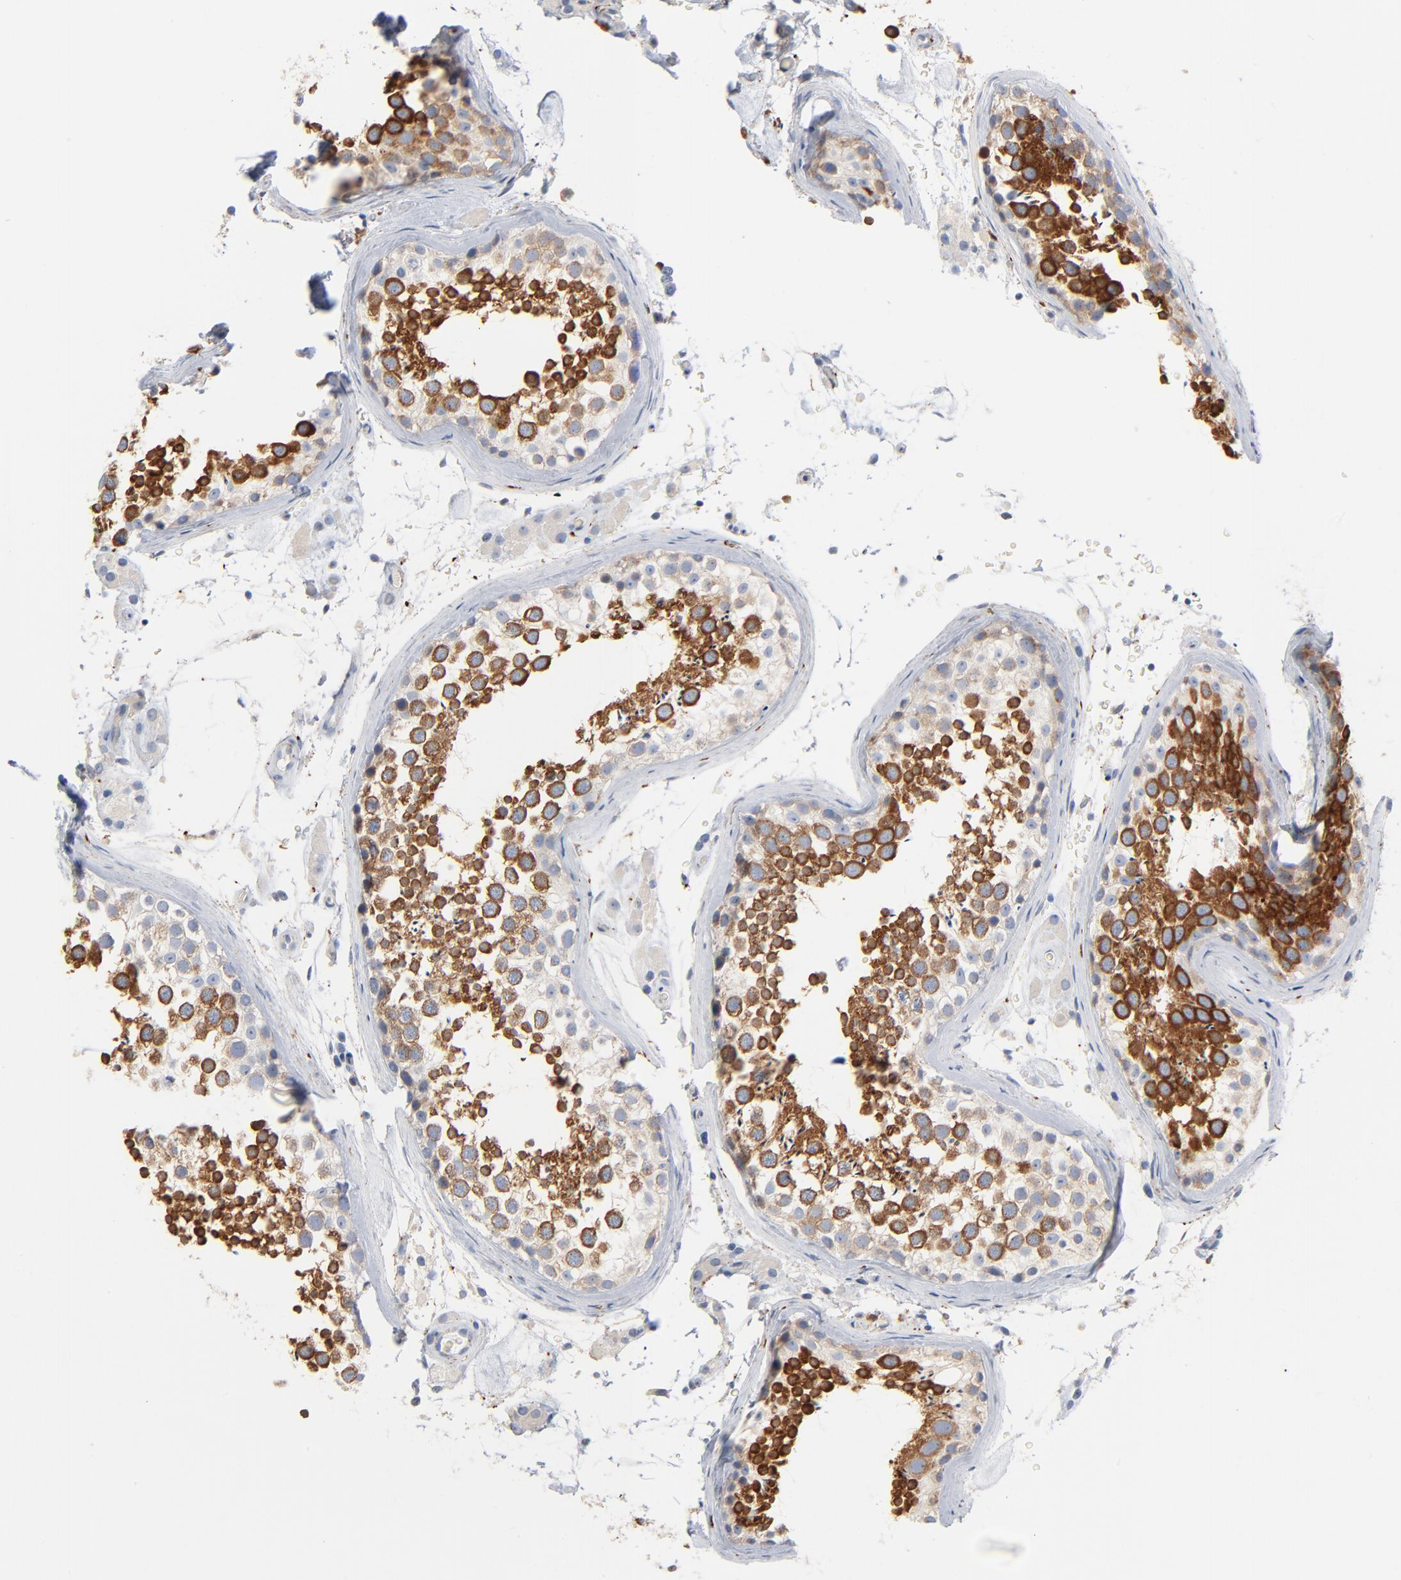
{"staining": {"intensity": "strong", "quantity": ">75%", "location": "cytoplasmic/membranous"}, "tissue": "testis", "cell_type": "Cells in seminiferous ducts", "image_type": "normal", "snomed": [{"axis": "morphology", "description": "Normal tissue, NOS"}, {"axis": "topography", "description": "Testis"}], "caption": "Immunohistochemistry histopathology image of unremarkable human testis stained for a protein (brown), which demonstrates high levels of strong cytoplasmic/membranous staining in approximately >75% of cells in seminiferous ducts.", "gene": "IFT43", "patient": {"sex": "male", "age": 46}}